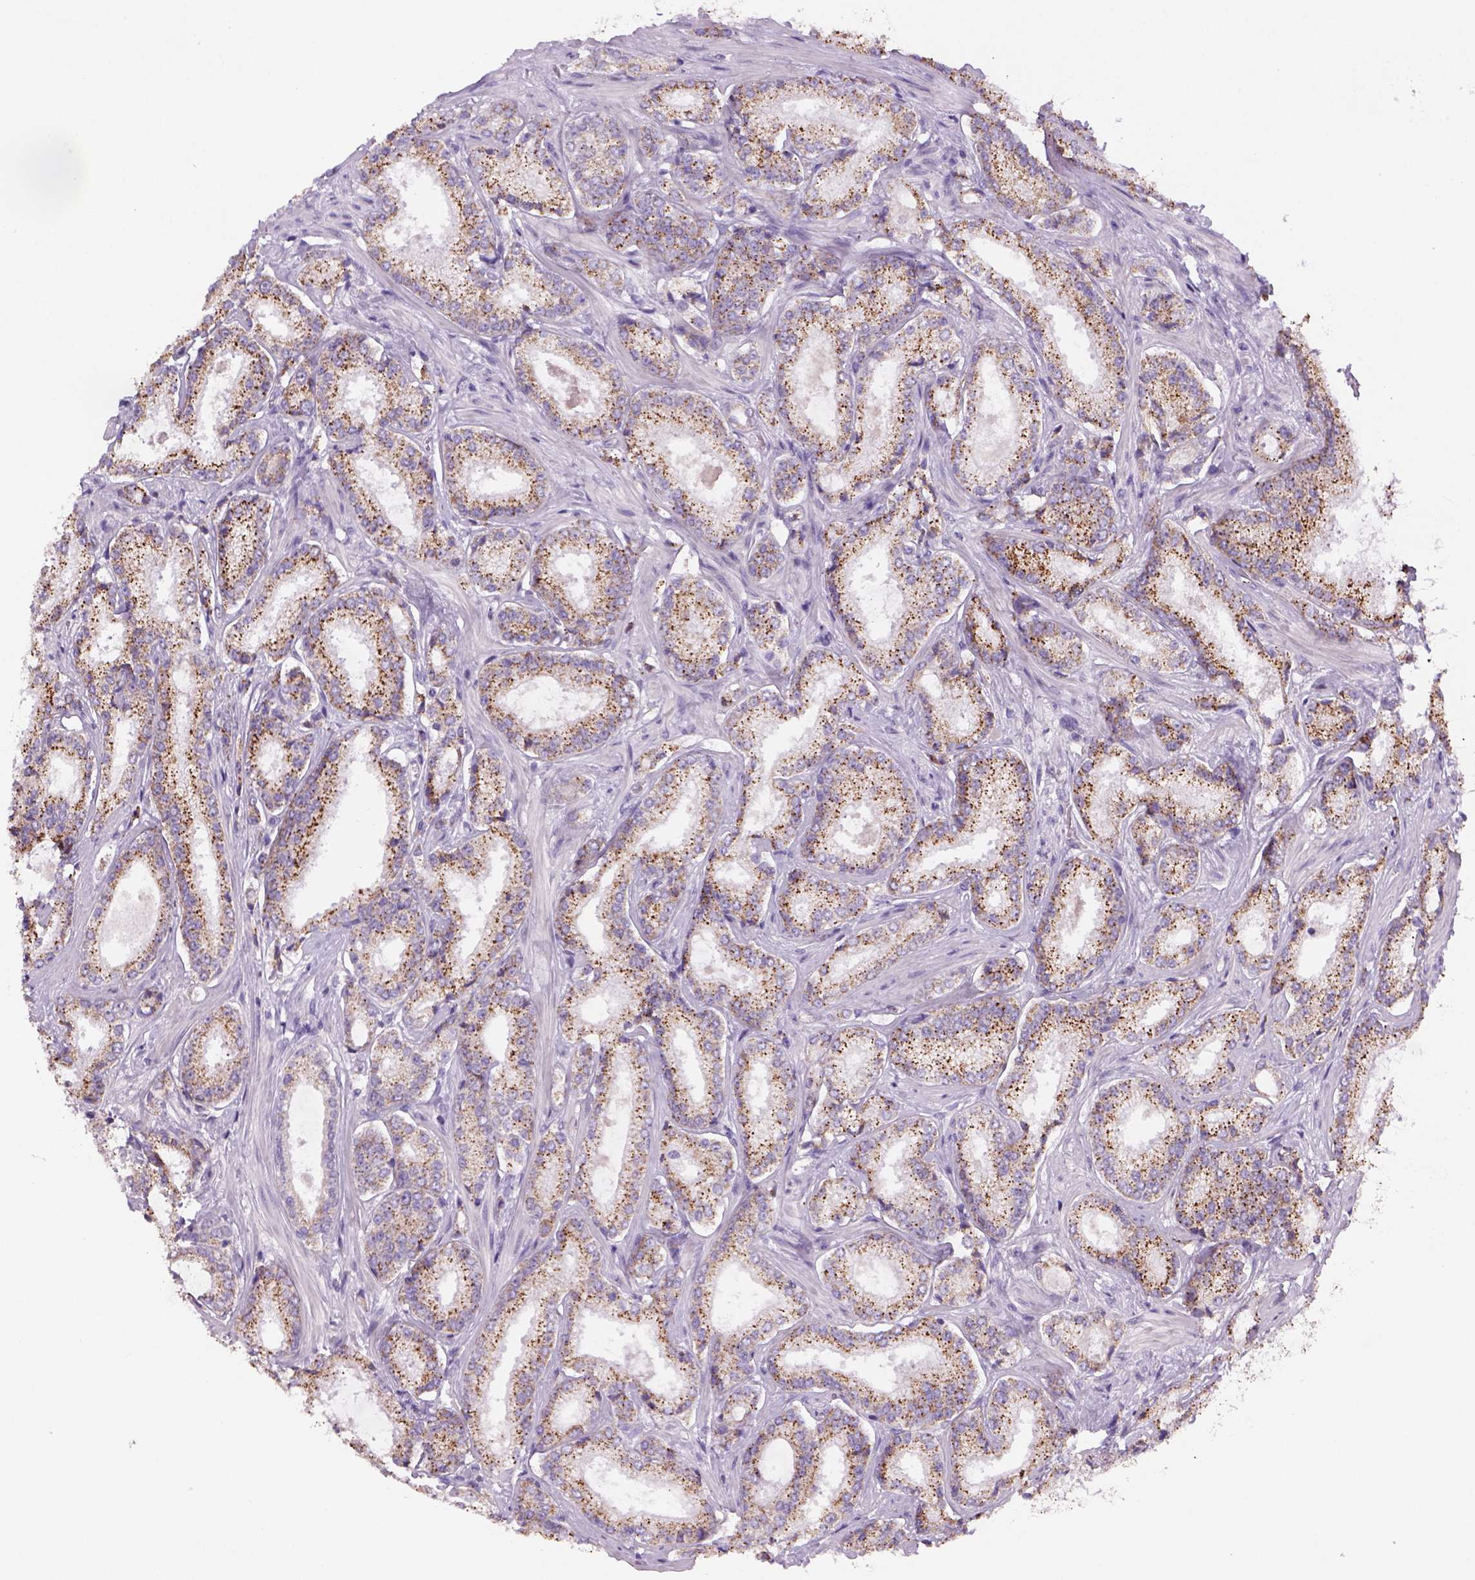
{"staining": {"intensity": "moderate", "quantity": ">75%", "location": "cytoplasmic/membranous"}, "tissue": "prostate cancer", "cell_type": "Tumor cells", "image_type": "cancer", "snomed": [{"axis": "morphology", "description": "Adenocarcinoma, Low grade"}, {"axis": "topography", "description": "Prostate"}], "caption": "Tumor cells exhibit medium levels of moderate cytoplasmic/membranous staining in about >75% of cells in human prostate low-grade adenocarcinoma.", "gene": "ADGRV1", "patient": {"sex": "male", "age": 56}}